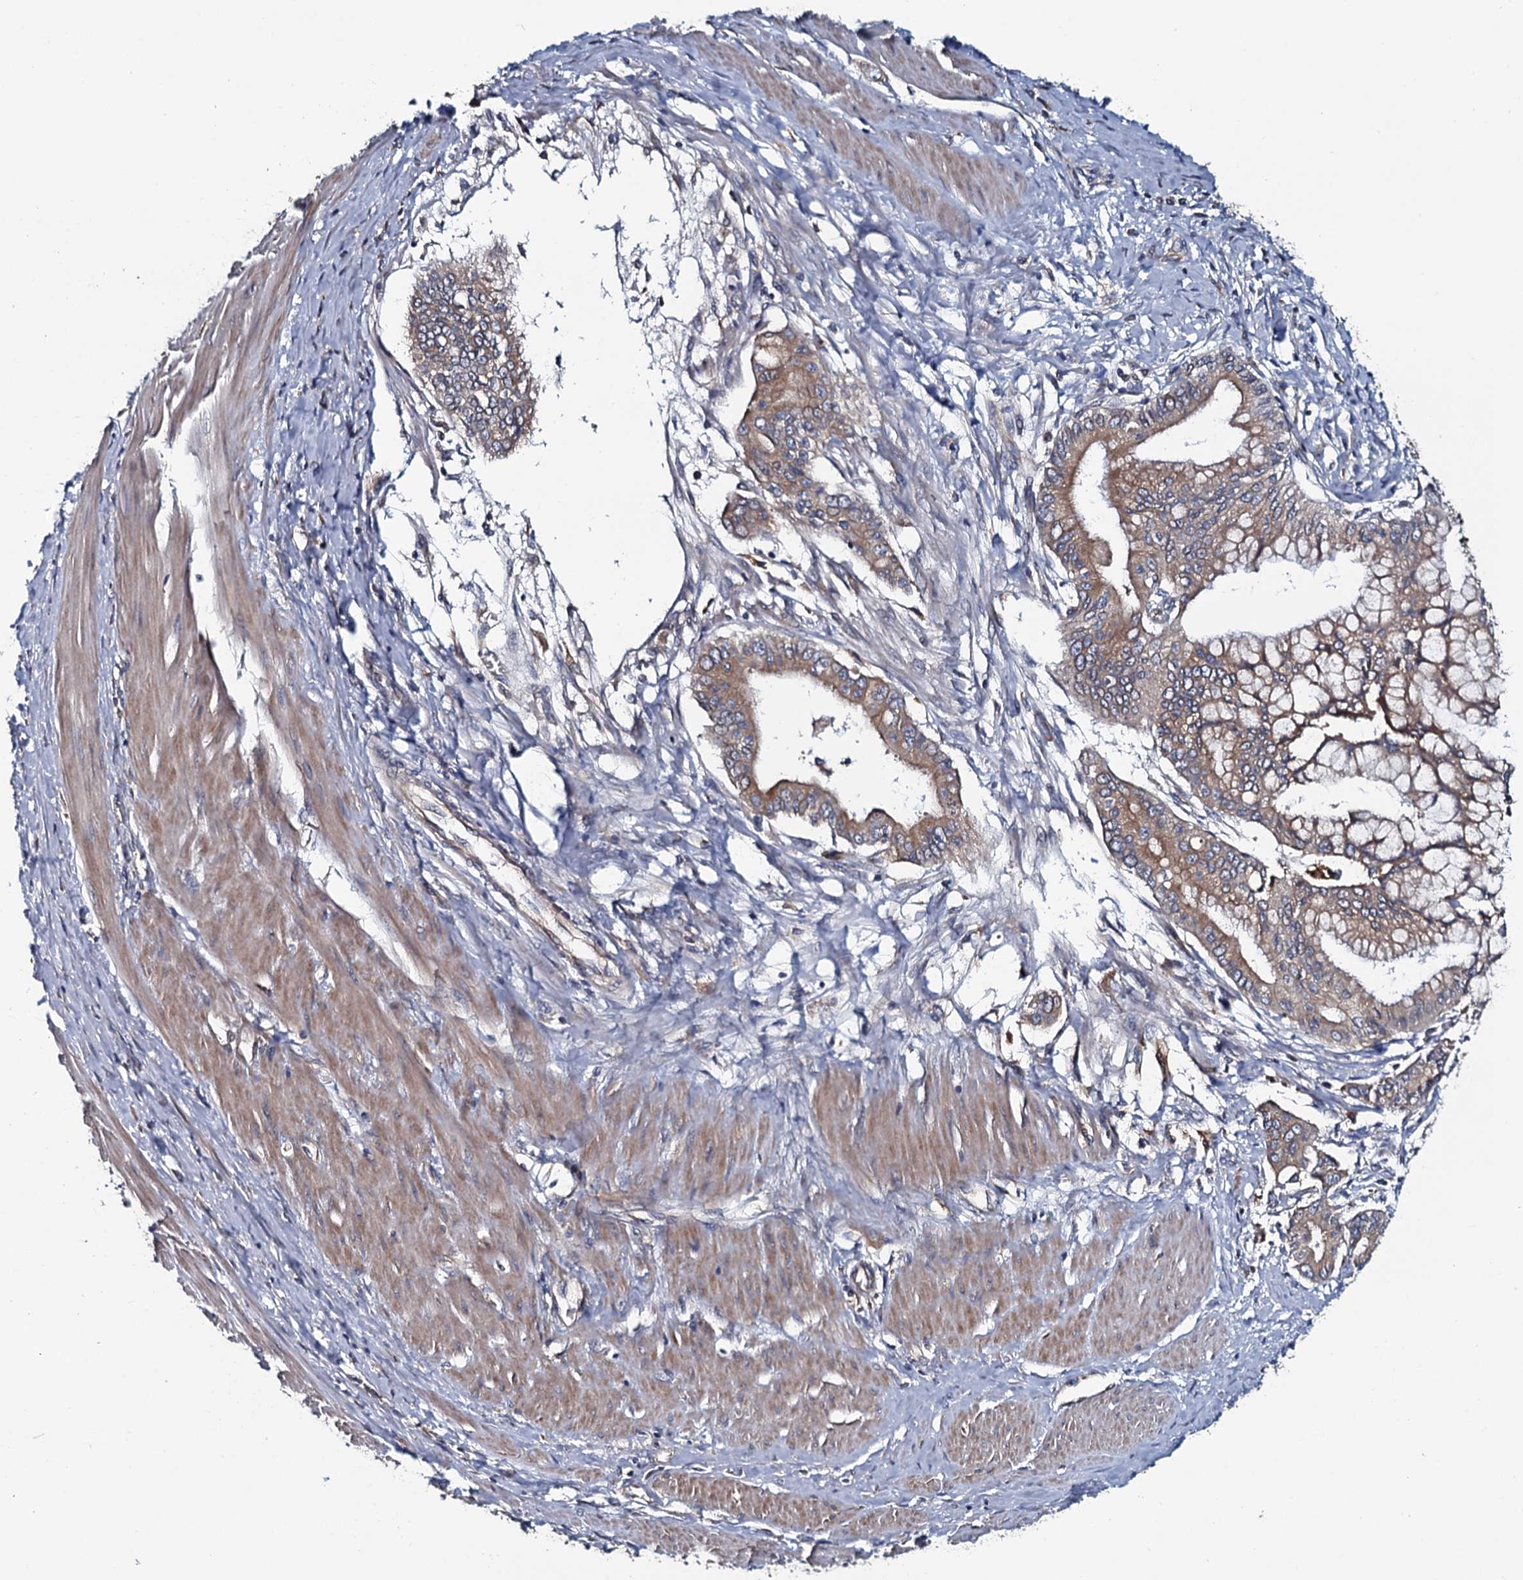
{"staining": {"intensity": "moderate", "quantity": ">75%", "location": "cytoplasmic/membranous"}, "tissue": "pancreatic cancer", "cell_type": "Tumor cells", "image_type": "cancer", "snomed": [{"axis": "morphology", "description": "Adenocarcinoma, NOS"}, {"axis": "topography", "description": "Pancreas"}], "caption": "A photomicrograph of human pancreatic cancer (adenocarcinoma) stained for a protein reveals moderate cytoplasmic/membranous brown staining in tumor cells.", "gene": "TMEM151A", "patient": {"sex": "male", "age": 46}}